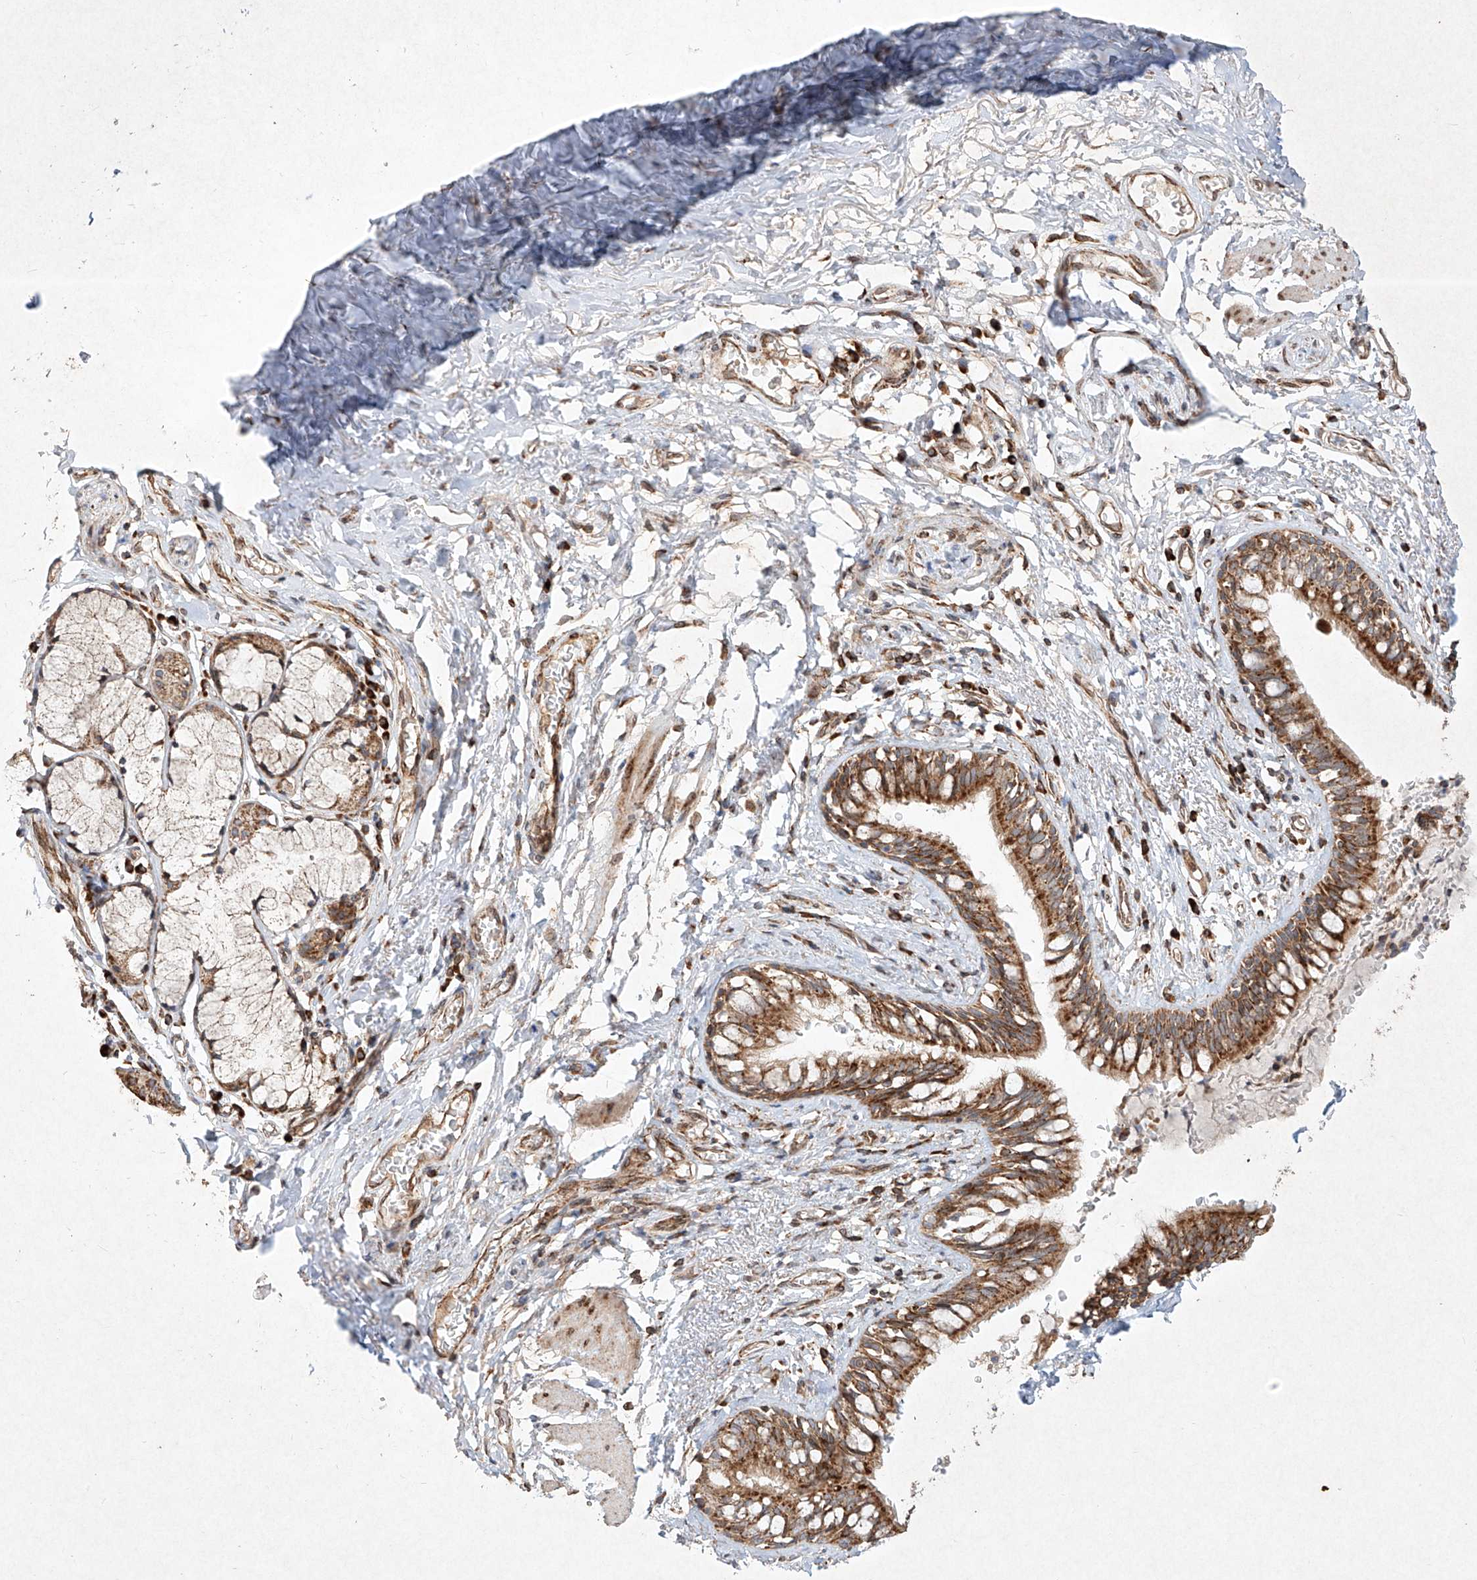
{"staining": {"intensity": "moderate", "quantity": ">75%", "location": "cytoplasmic/membranous"}, "tissue": "bronchus", "cell_type": "Respiratory epithelial cells", "image_type": "normal", "snomed": [{"axis": "morphology", "description": "Normal tissue, NOS"}, {"axis": "topography", "description": "Cartilage tissue"}, {"axis": "topography", "description": "Bronchus"}], "caption": "Immunohistochemistry (IHC) micrograph of unremarkable human bronchus stained for a protein (brown), which exhibits medium levels of moderate cytoplasmic/membranous expression in about >75% of respiratory epithelial cells.", "gene": "SEMA3B", "patient": {"sex": "female", "age": 36}}